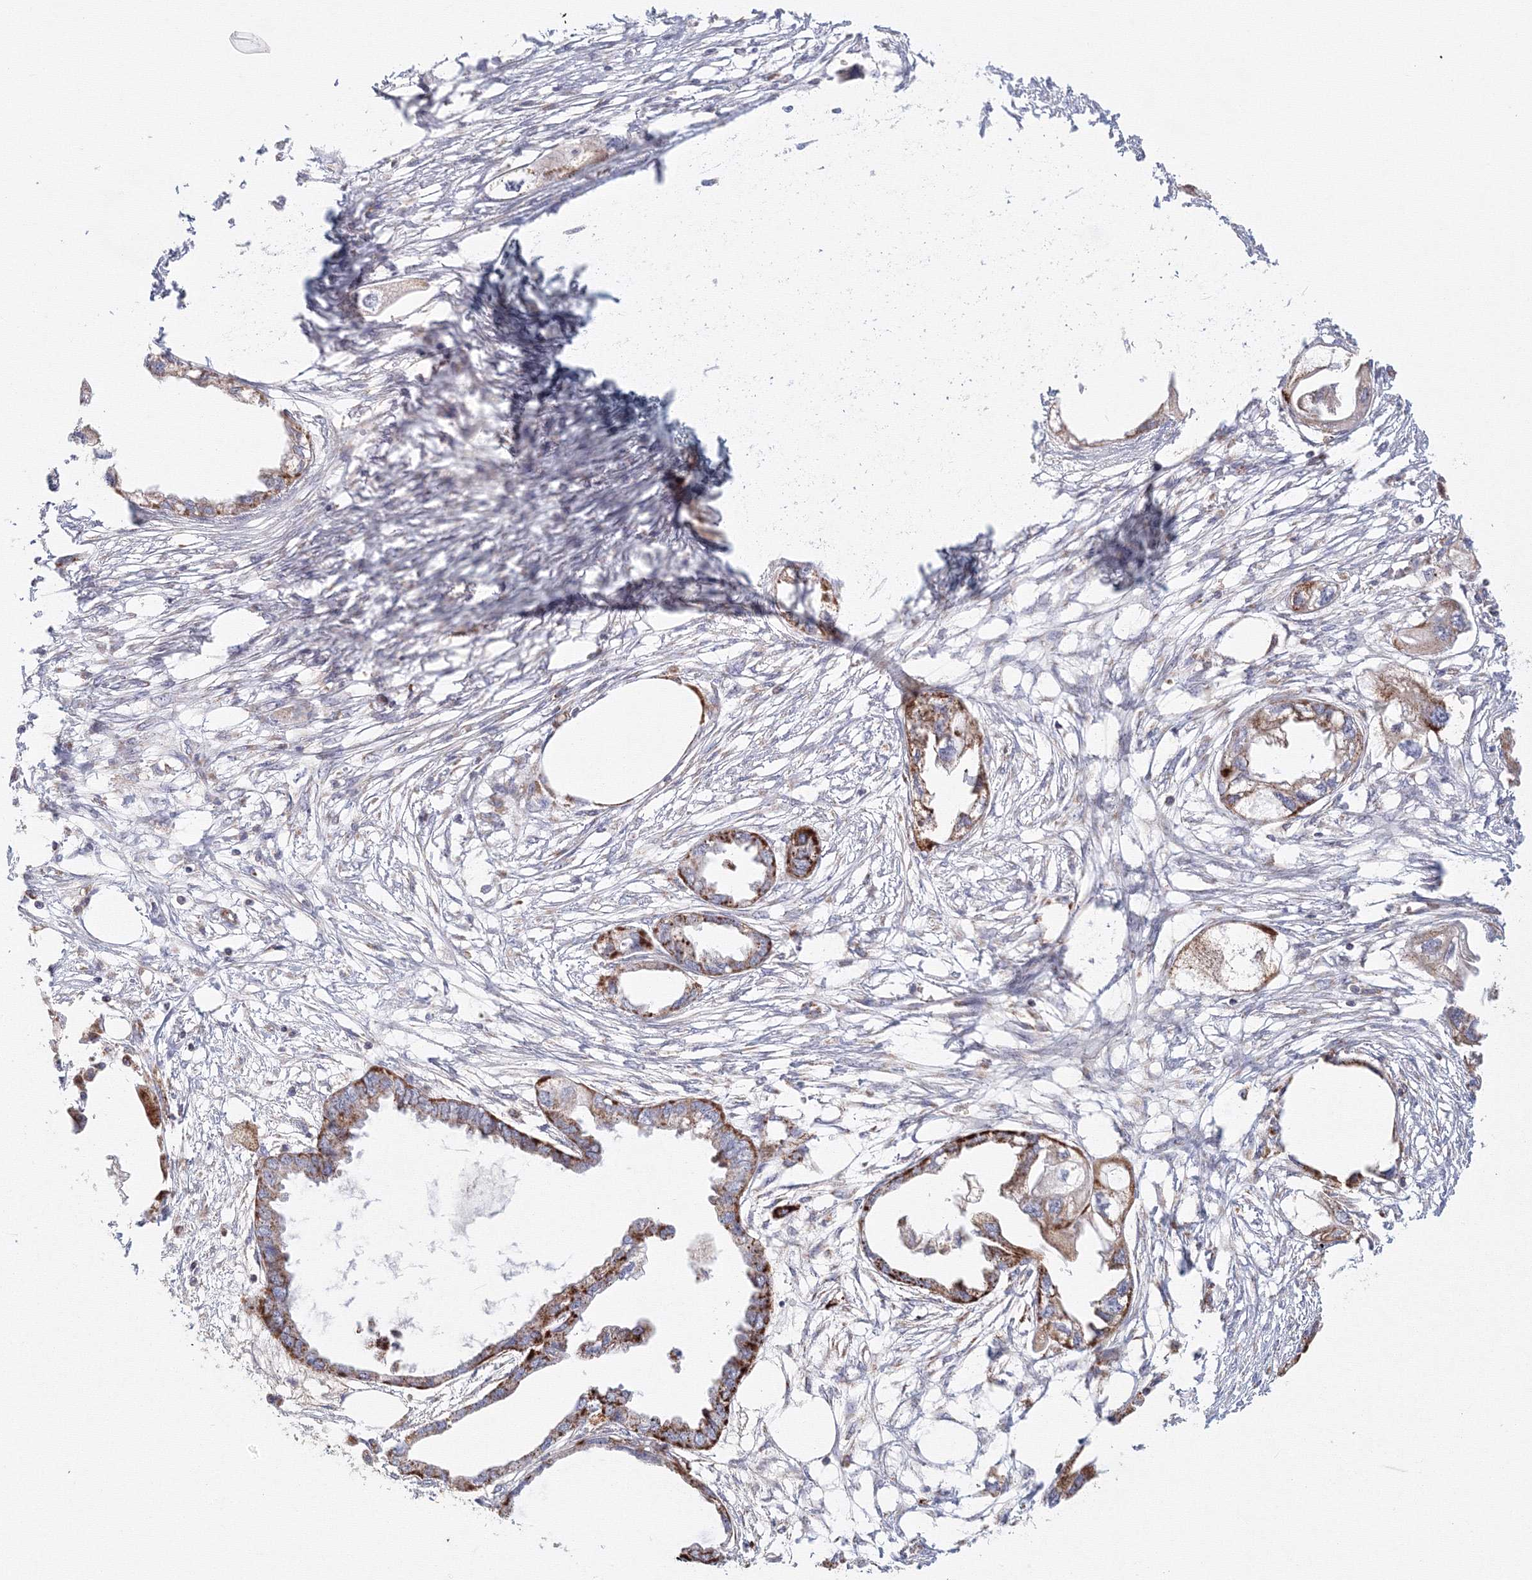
{"staining": {"intensity": "strong", "quantity": "25%-75%", "location": "cytoplasmic/membranous"}, "tissue": "endometrial cancer", "cell_type": "Tumor cells", "image_type": "cancer", "snomed": [{"axis": "morphology", "description": "Adenocarcinoma, NOS"}, {"axis": "morphology", "description": "Adenocarcinoma, metastatic, NOS"}, {"axis": "topography", "description": "Adipose tissue"}, {"axis": "topography", "description": "Endometrium"}], "caption": "A high amount of strong cytoplasmic/membranous expression is appreciated in about 25%-75% of tumor cells in endometrial adenocarcinoma tissue.", "gene": "GRPEL1", "patient": {"sex": "female", "age": 67}}